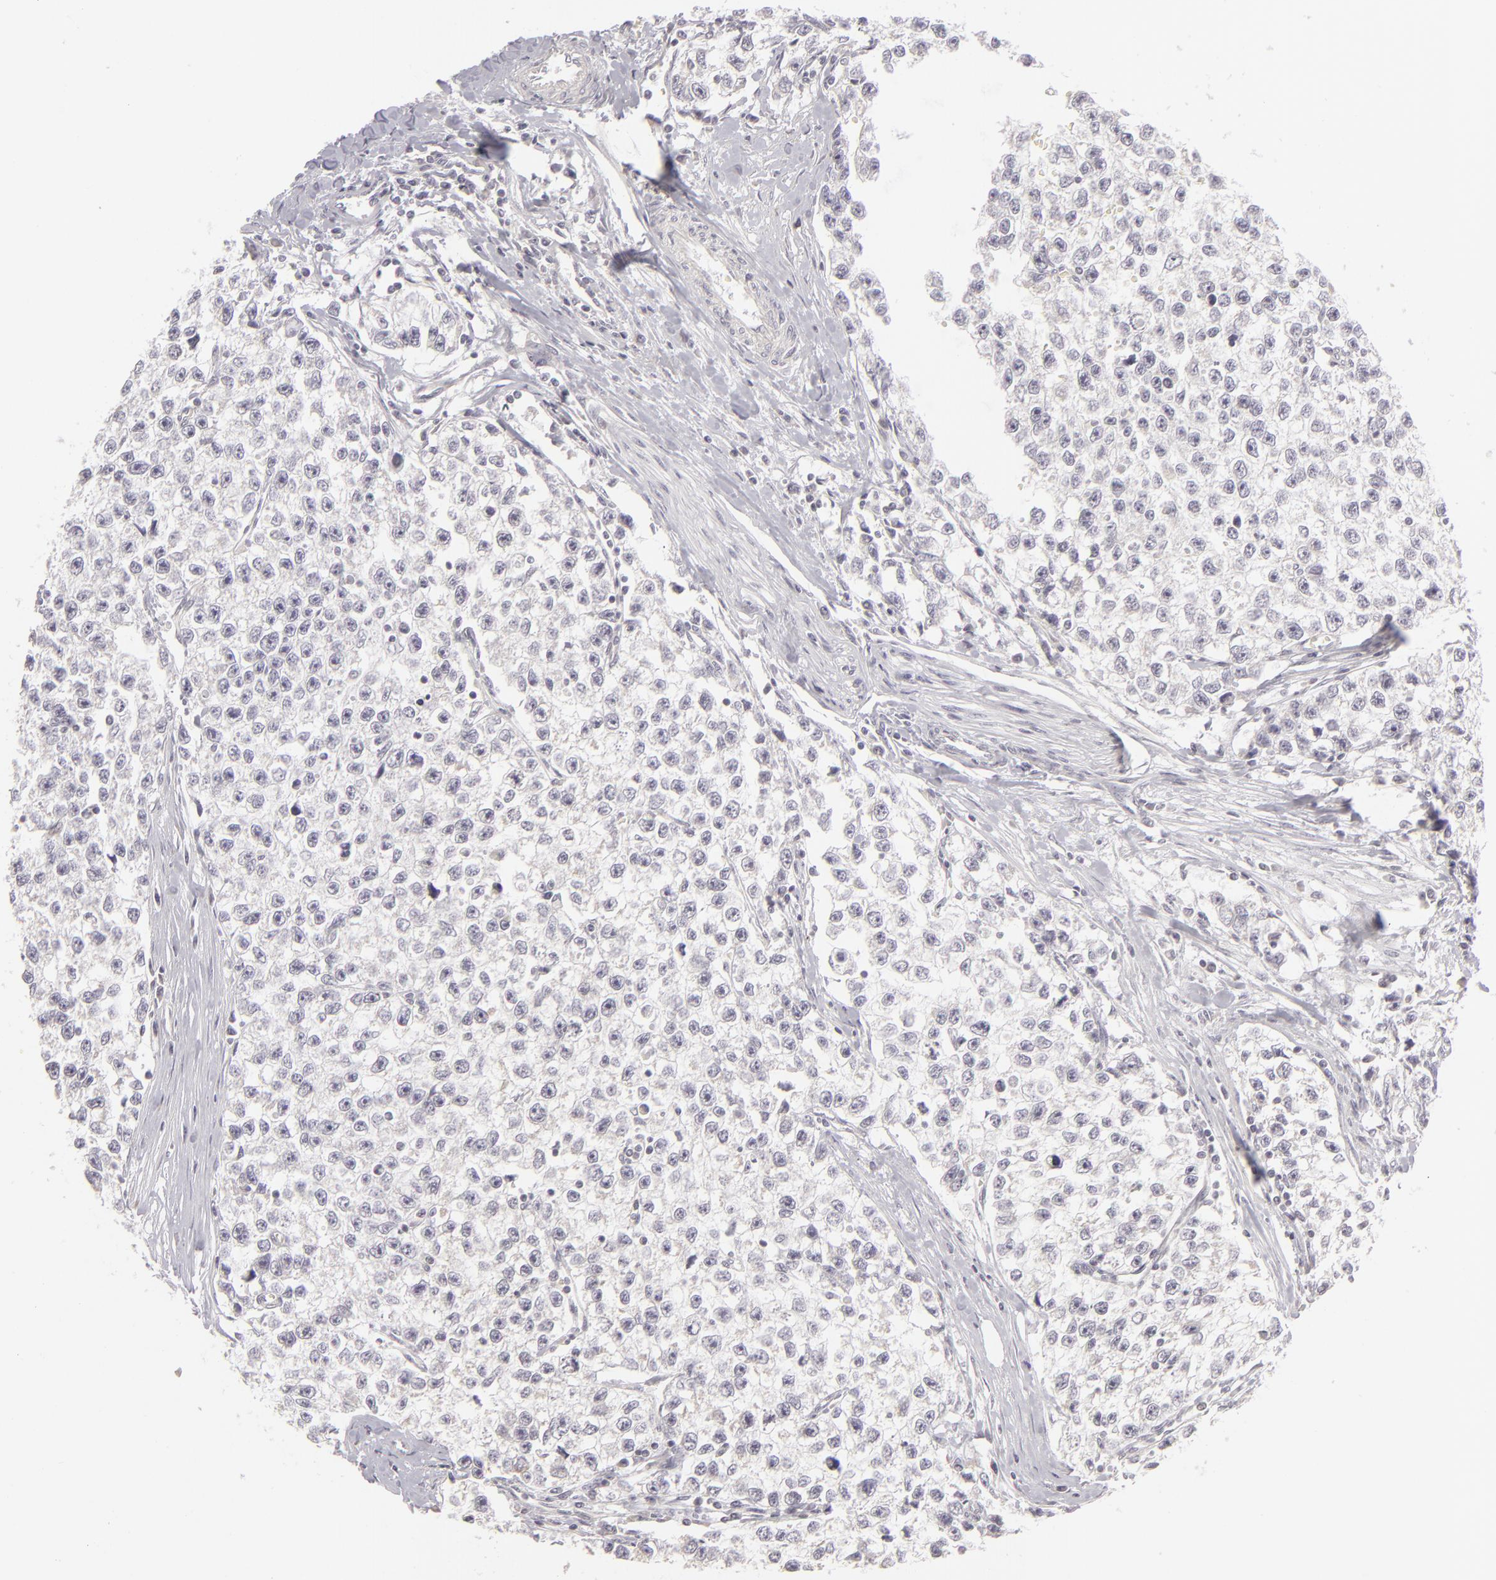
{"staining": {"intensity": "negative", "quantity": "none", "location": "none"}, "tissue": "testis cancer", "cell_type": "Tumor cells", "image_type": "cancer", "snomed": [{"axis": "morphology", "description": "Seminoma, NOS"}, {"axis": "morphology", "description": "Carcinoma, Embryonal, NOS"}, {"axis": "topography", "description": "Testis"}], "caption": "Micrograph shows no significant protein staining in tumor cells of embryonal carcinoma (testis).", "gene": "SIX1", "patient": {"sex": "male", "age": 30}}